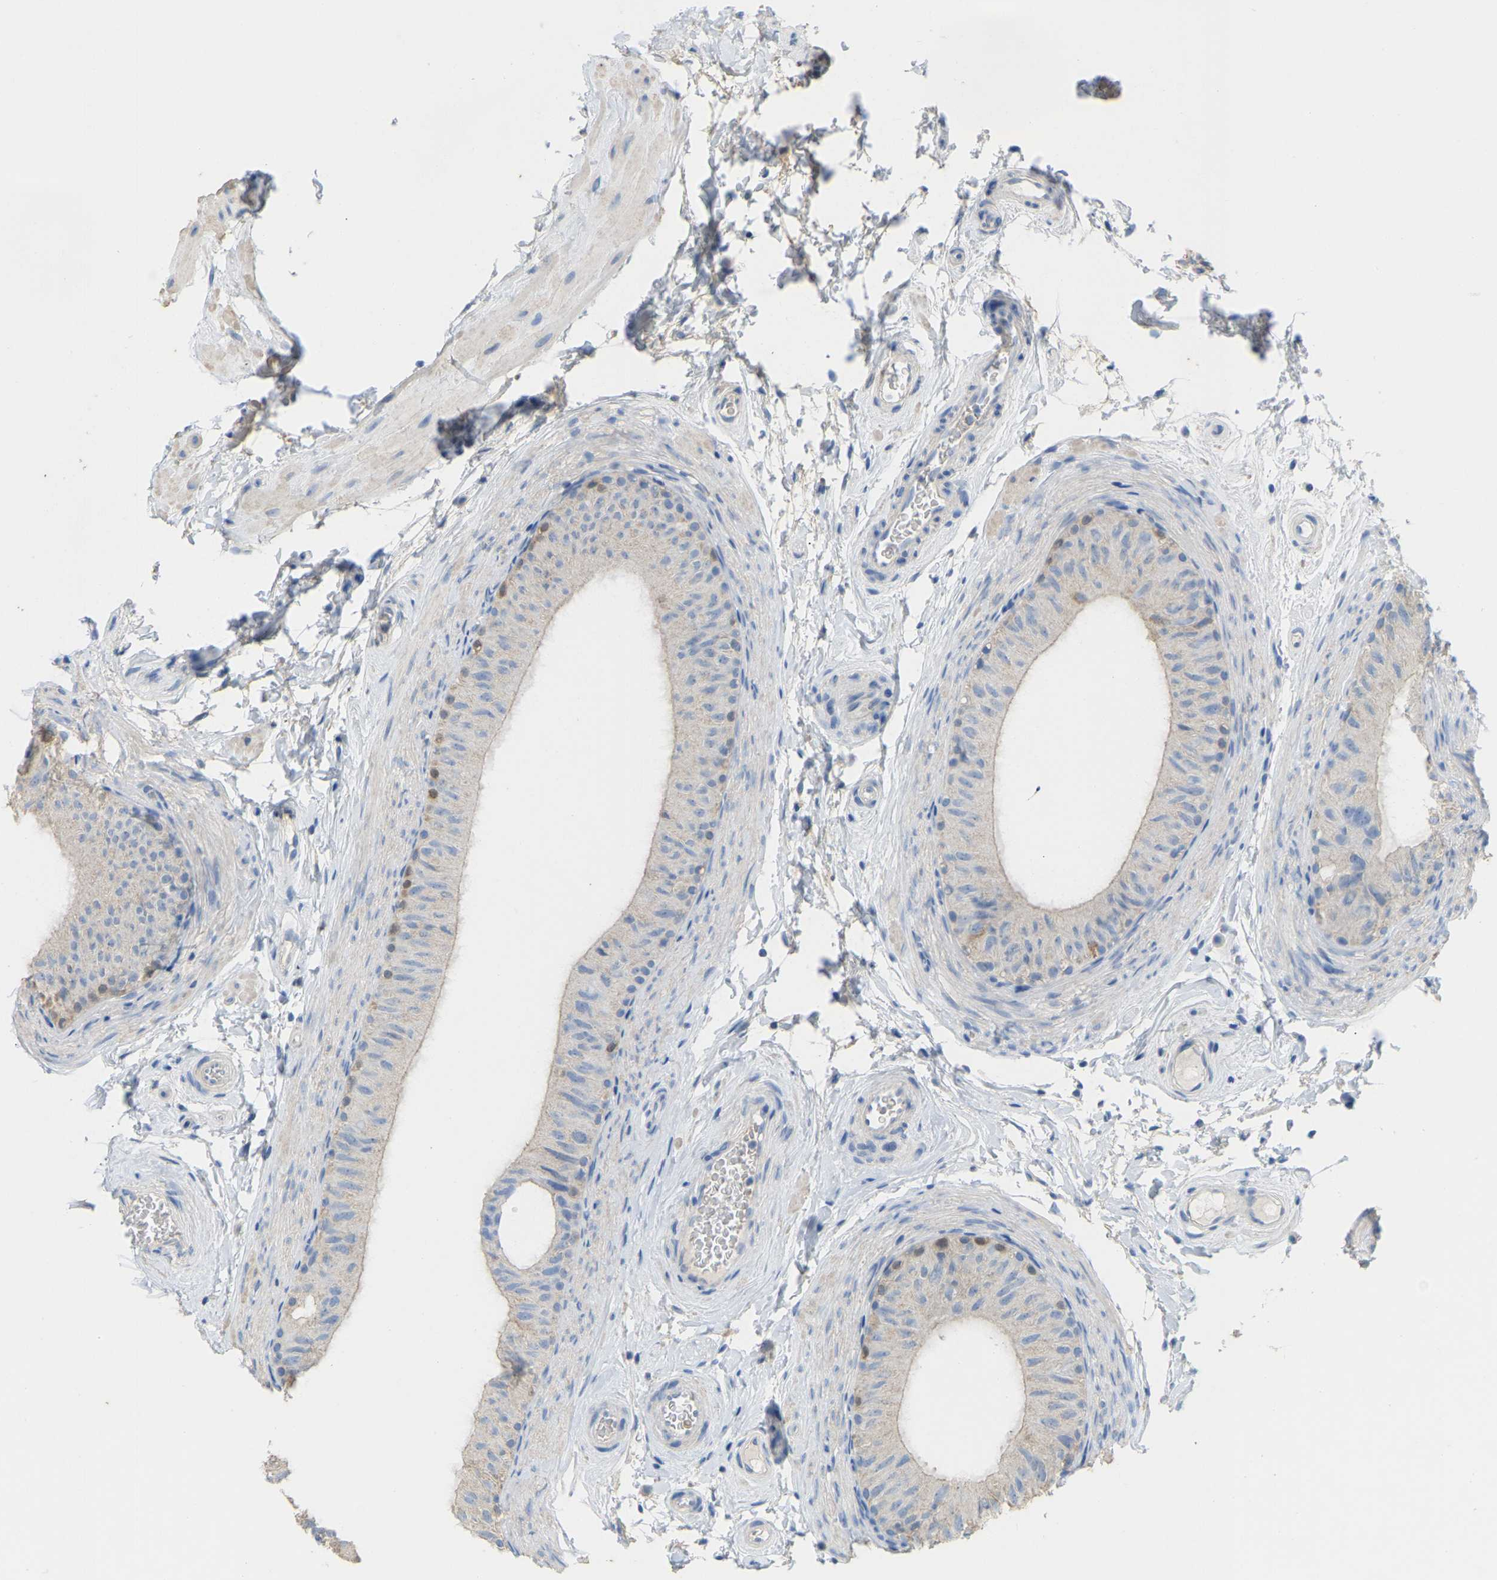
{"staining": {"intensity": "strong", "quantity": "<25%", "location": "cytoplasmic/membranous"}, "tissue": "epididymis", "cell_type": "Glandular cells", "image_type": "normal", "snomed": [{"axis": "morphology", "description": "Normal tissue, NOS"}, {"axis": "topography", "description": "Epididymis"}], "caption": "Immunohistochemical staining of normal human epididymis shows medium levels of strong cytoplasmic/membranous positivity in approximately <25% of glandular cells. (IHC, brightfield microscopy, high magnification).", "gene": "SERPINB5", "patient": {"sex": "male", "age": 46}}